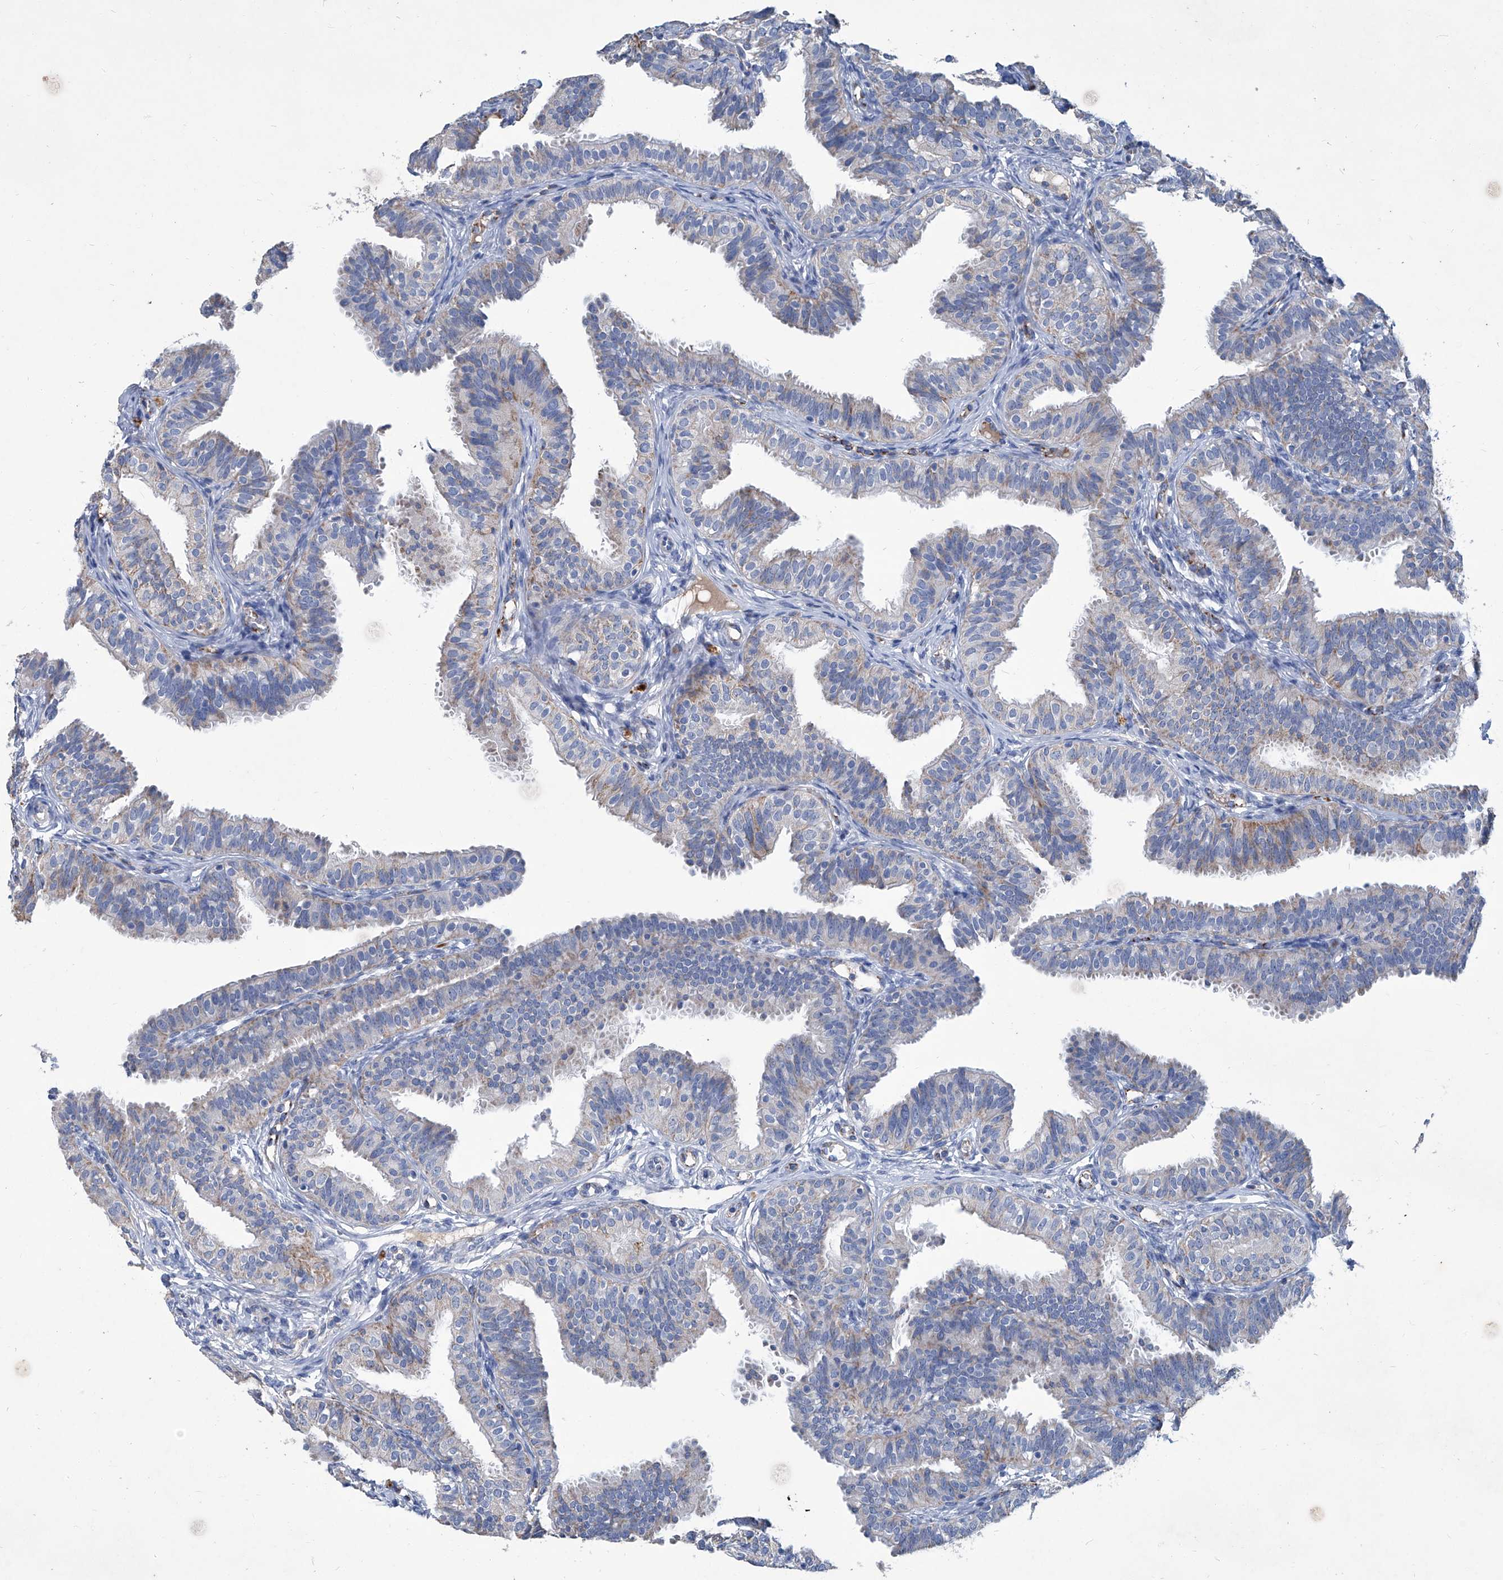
{"staining": {"intensity": "negative", "quantity": "none", "location": "none"}, "tissue": "fallopian tube", "cell_type": "Glandular cells", "image_type": "normal", "snomed": [{"axis": "morphology", "description": "Normal tissue, NOS"}, {"axis": "topography", "description": "Fallopian tube"}], "caption": "DAB immunohistochemical staining of normal human fallopian tube reveals no significant staining in glandular cells.", "gene": "MTARC1", "patient": {"sex": "female", "age": 35}}